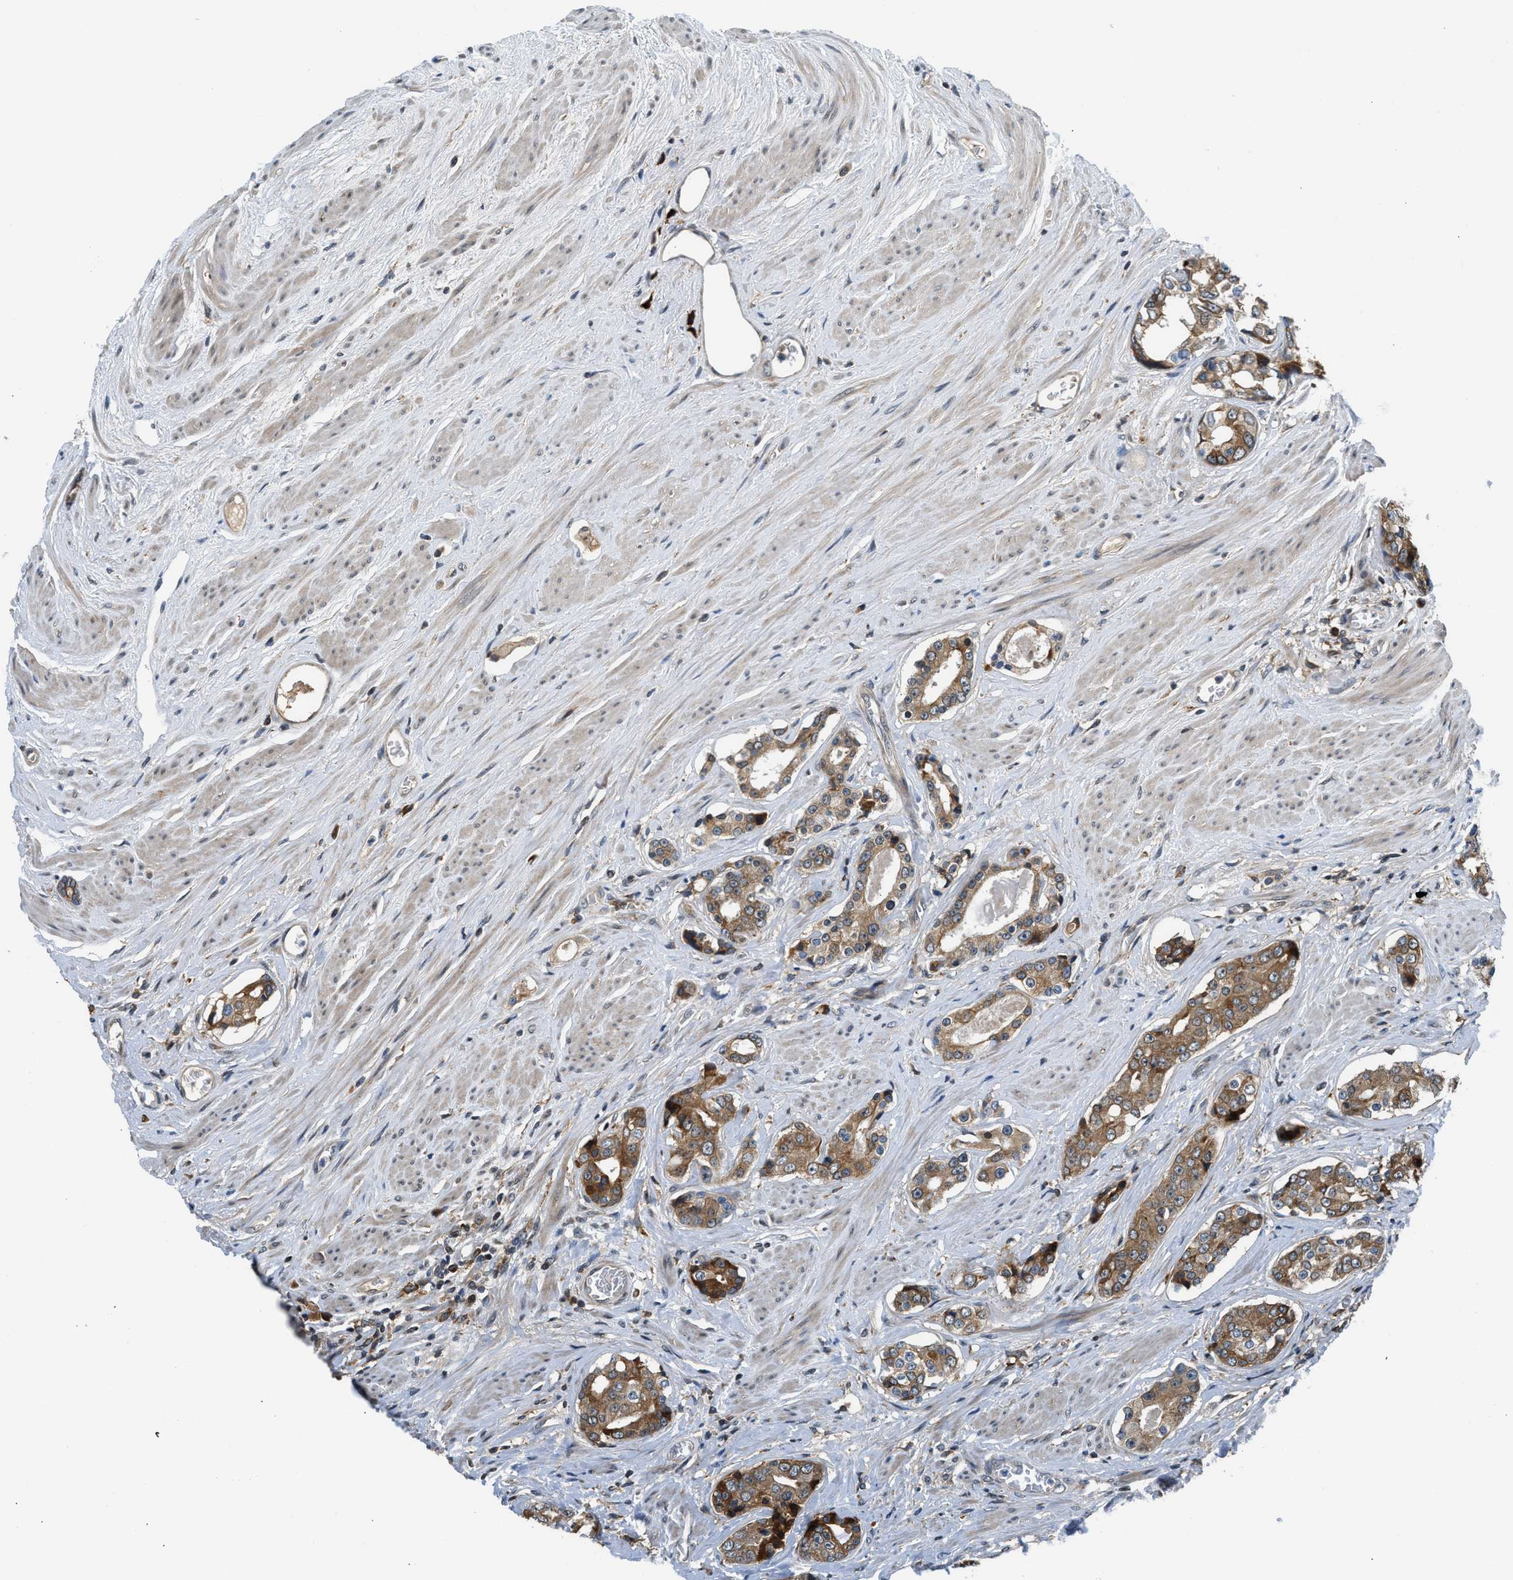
{"staining": {"intensity": "moderate", "quantity": ">75%", "location": "cytoplasmic/membranous"}, "tissue": "prostate cancer", "cell_type": "Tumor cells", "image_type": "cancer", "snomed": [{"axis": "morphology", "description": "Adenocarcinoma, High grade"}, {"axis": "topography", "description": "Prostate"}], "caption": "The photomicrograph displays staining of prostate adenocarcinoma (high-grade), revealing moderate cytoplasmic/membranous protein staining (brown color) within tumor cells. (Brightfield microscopy of DAB IHC at high magnification).", "gene": "RETREG3", "patient": {"sex": "male", "age": 71}}